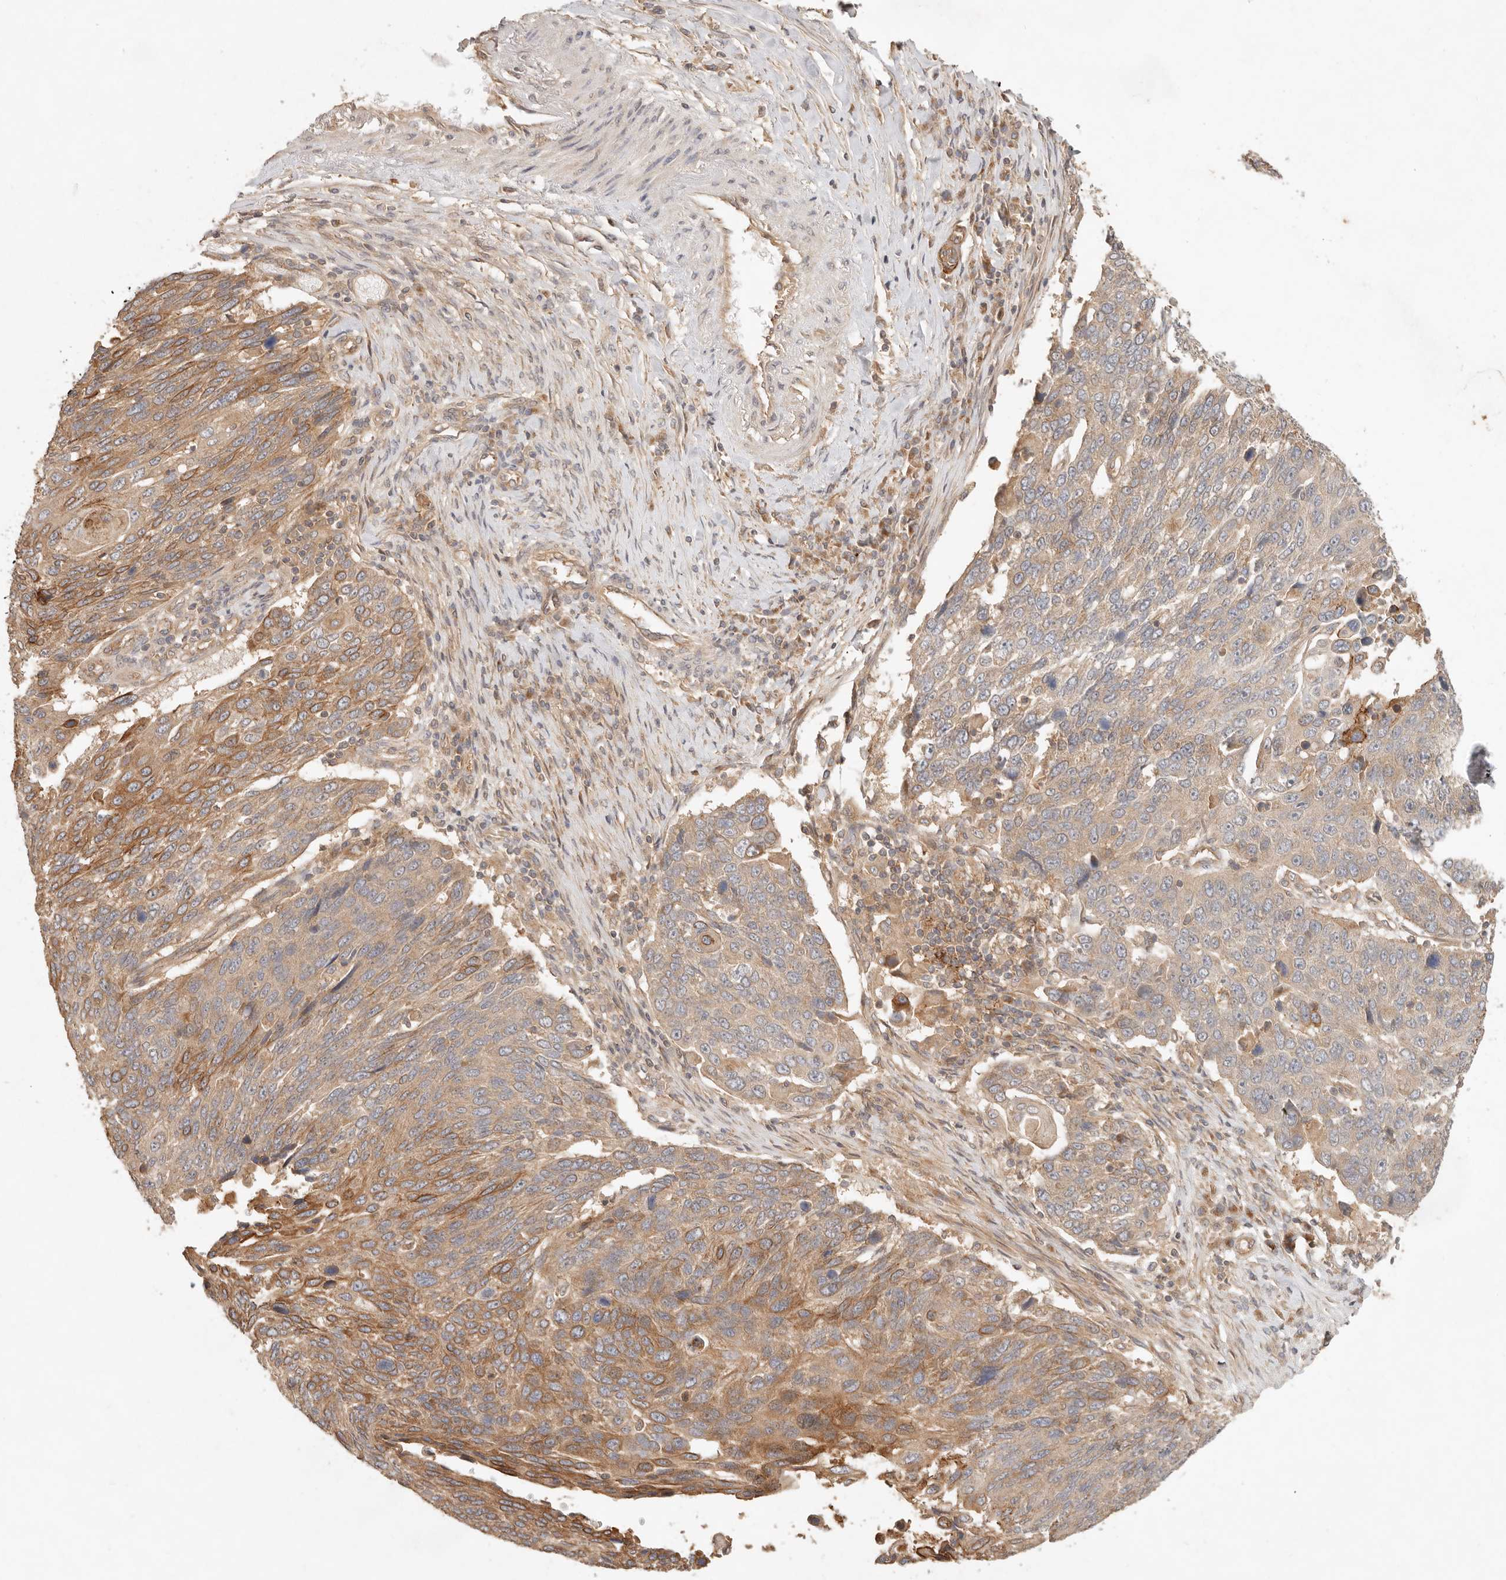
{"staining": {"intensity": "moderate", "quantity": "25%-75%", "location": "cytoplasmic/membranous"}, "tissue": "lung cancer", "cell_type": "Tumor cells", "image_type": "cancer", "snomed": [{"axis": "morphology", "description": "Squamous cell carcinoma, NOS"}, {"axis": "topography", "description": "Lung"}], "caption": "A photomicrograph showing moderate cytoplasmic/membranous staining in about 25%-75% of tumor cells in lung cancer, as visualized by brown immunohistochemical staining.", "gene": "HECTD3", "patient": {"sex": "male", "age": 66}}